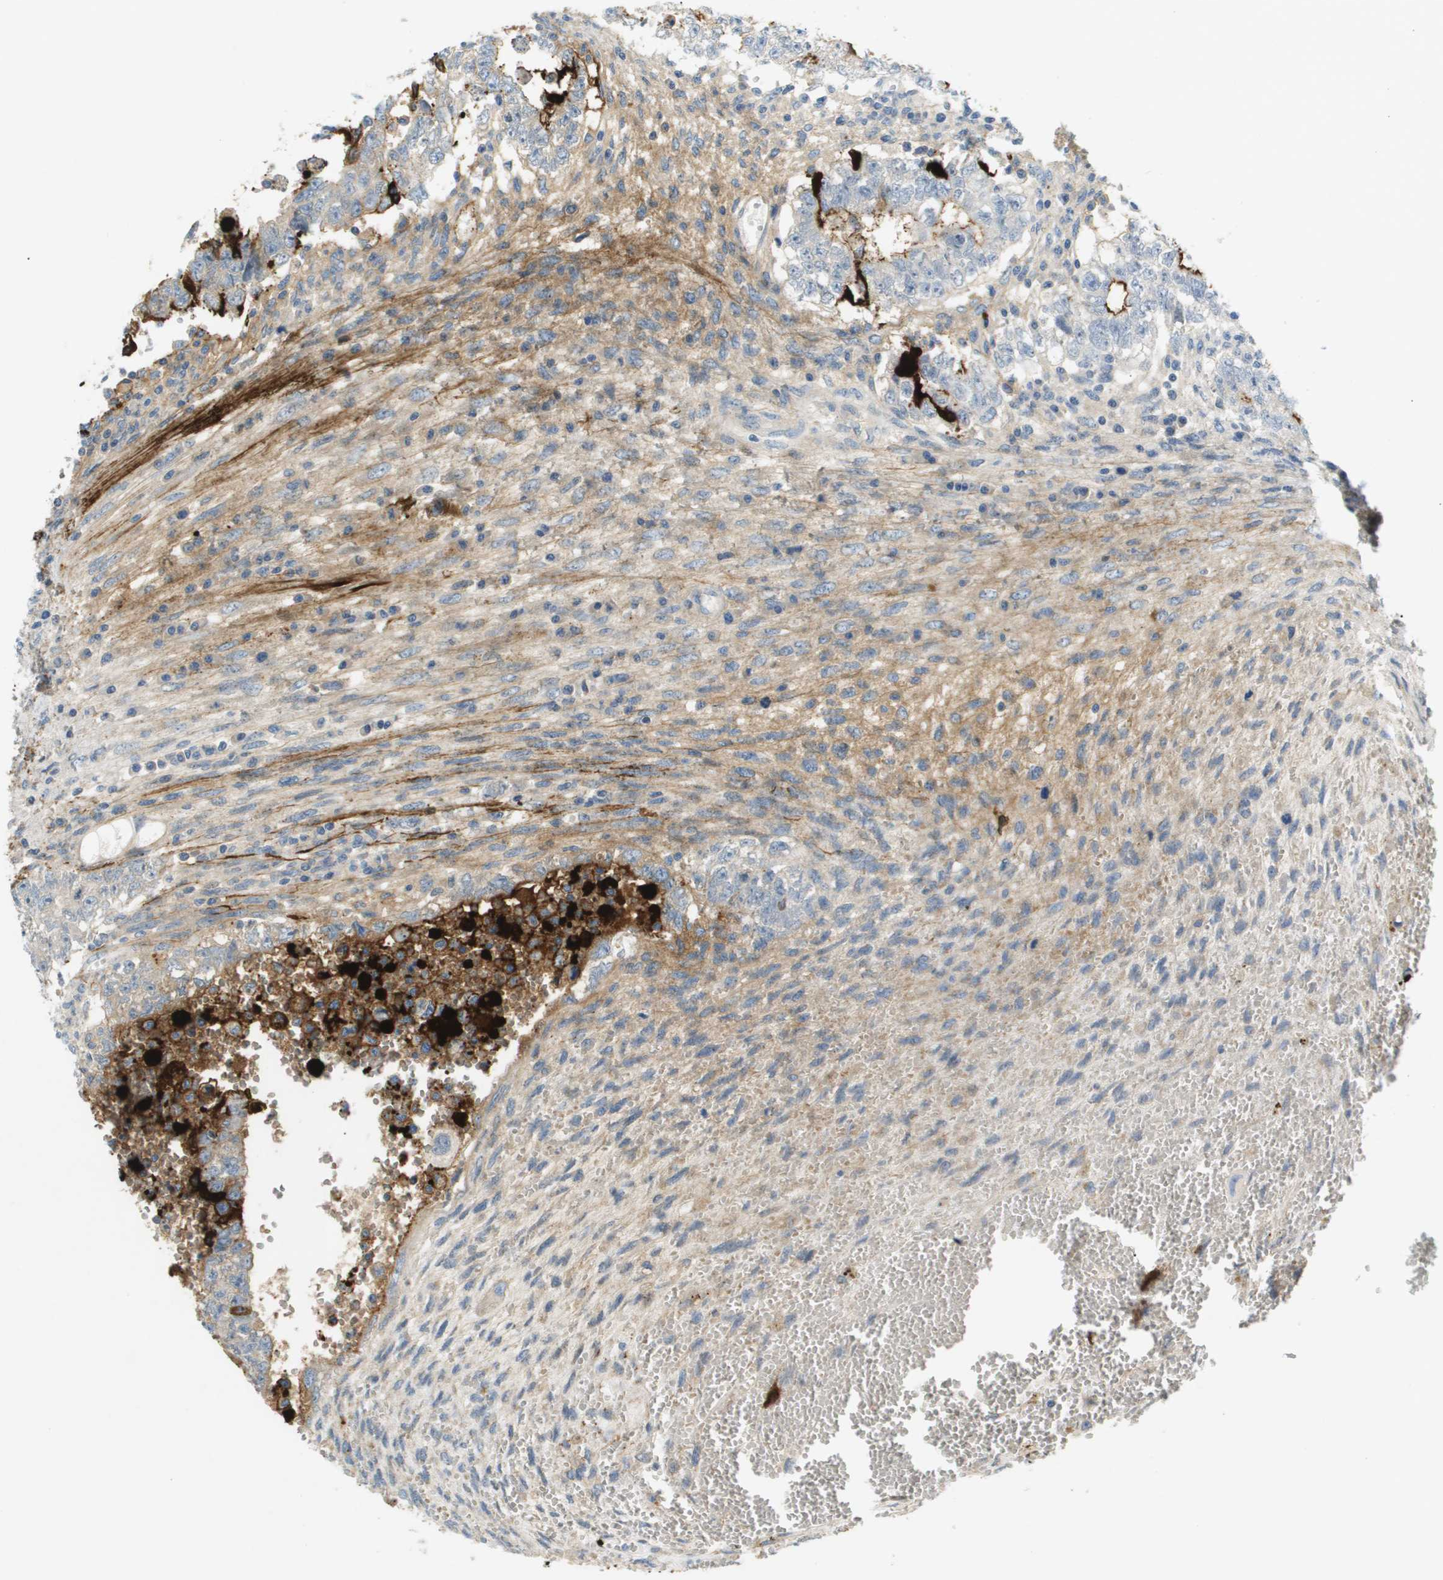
{"staining": {"intensity": "weak", "quantity": "<25%", "location": "cytoplasmic/membranous"}, "tissue": "testis cancer", "cell_type": "Tumor cells", "image_type": "cancer", "snomed": [{"axis": "morphology", "description": "Seminoma, NOS"}, {"axis": "morphology", "description": "Carcinoma, Embryonal, NOS"}, {"axis": "topography", "description": "Testis"}], "caption": "High power microscopy image of an immunohistochemistry photomicrograph of testis seminoma, revealing no significant expression in tumor cells.", "gene": "VTN", "patient": {"sex": "male", "age": 38}}